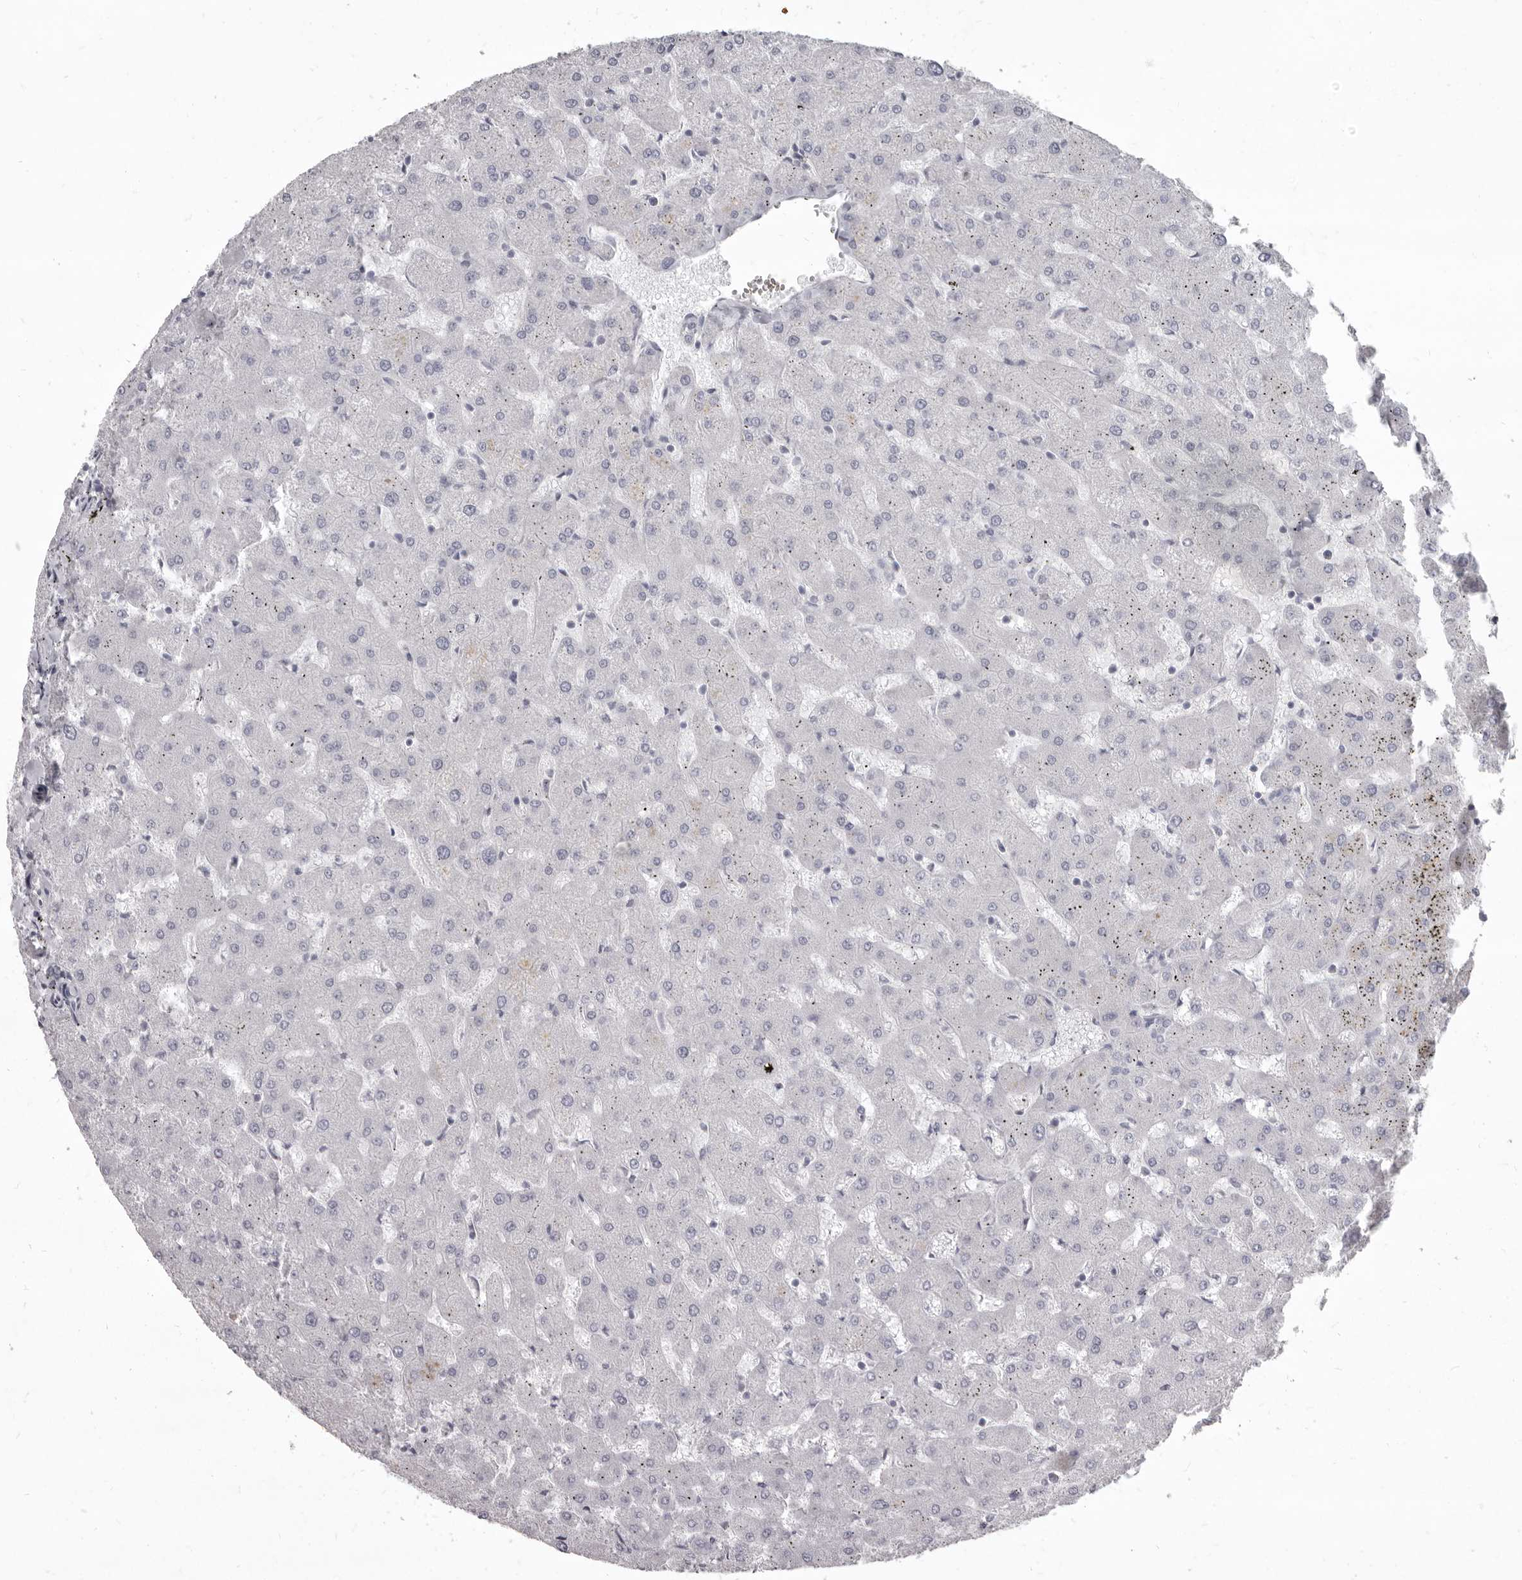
{"staining": {"intensity": "negative", "quantity": "none", "location": "none"}, "tissue": "liver", "cell_type": "Cholangiocytes", "image_type": "normal", "snomed": [{"axis": "morphology", "description": "Normal tissue, NOS"}, {"axis": "topography", "description": "Liver"}], "caption": "This is an immunohistochemistry (IHC) micrograph of normal liver. There is no staining in cholangiocytes.", "gene": "GSK3B", "patient": {"sex": "female", "age": 63}}